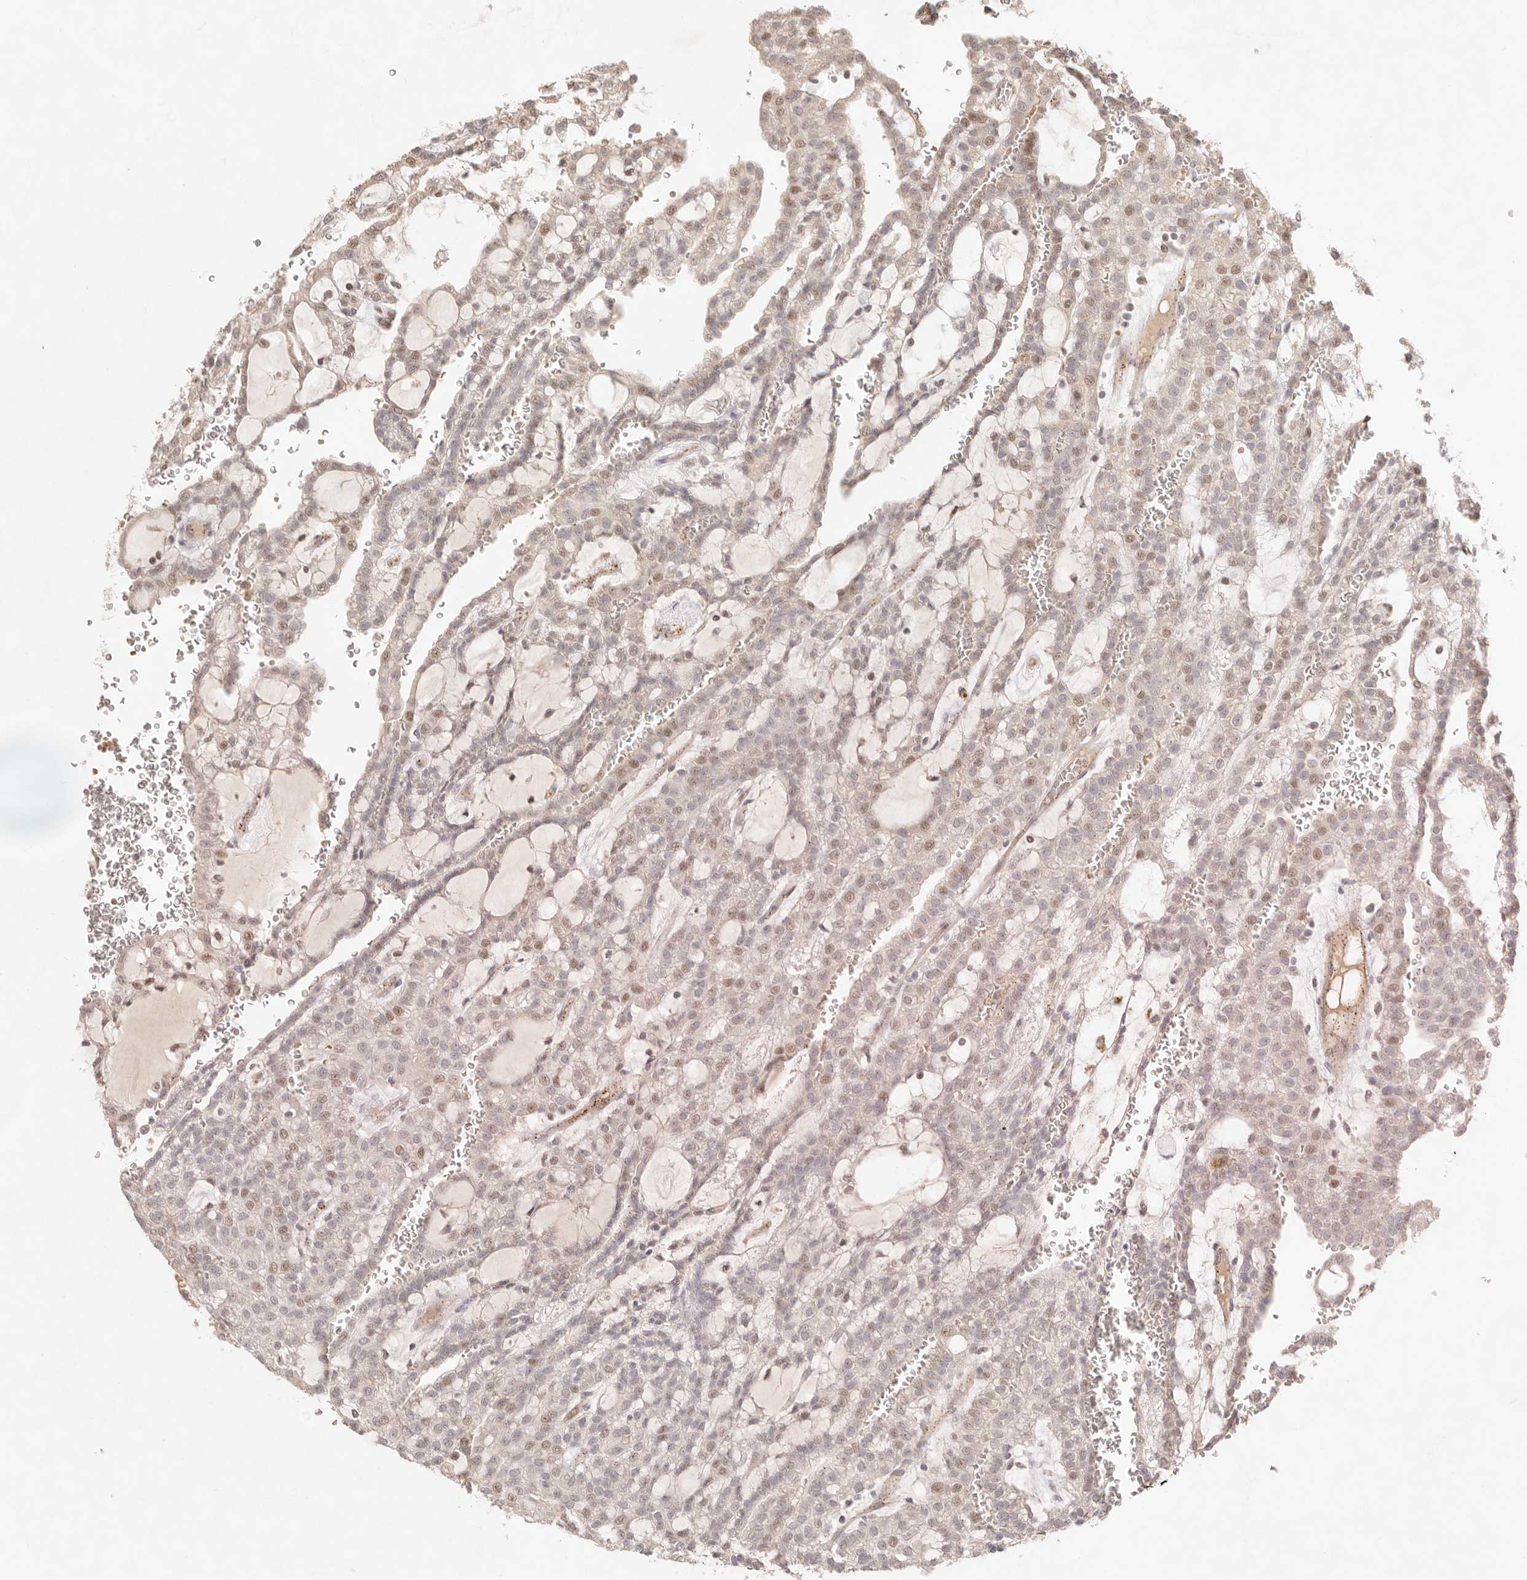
{"staining": {"intensity": "moderate", "quantity": "25%-75%", "location": "nuclear"}, "tissue": "renal cancer", "cell_type": "Tumor cells", "image_type": "cancer", "snomed": [{"axis": "morphology", "description": "Adenocarcinoma, NOS"}, {"axis": "topography", "description": "Kidney"}], "caption": "Approximately 25%-75% of tumor cells in renal cancer (adenocarcinoma) reveal moderate nuclear protein expression as visualized by brown immunohistochemical staining.", "gene": "MEP1A", "patient": {"sex": "male", "age": 63}}